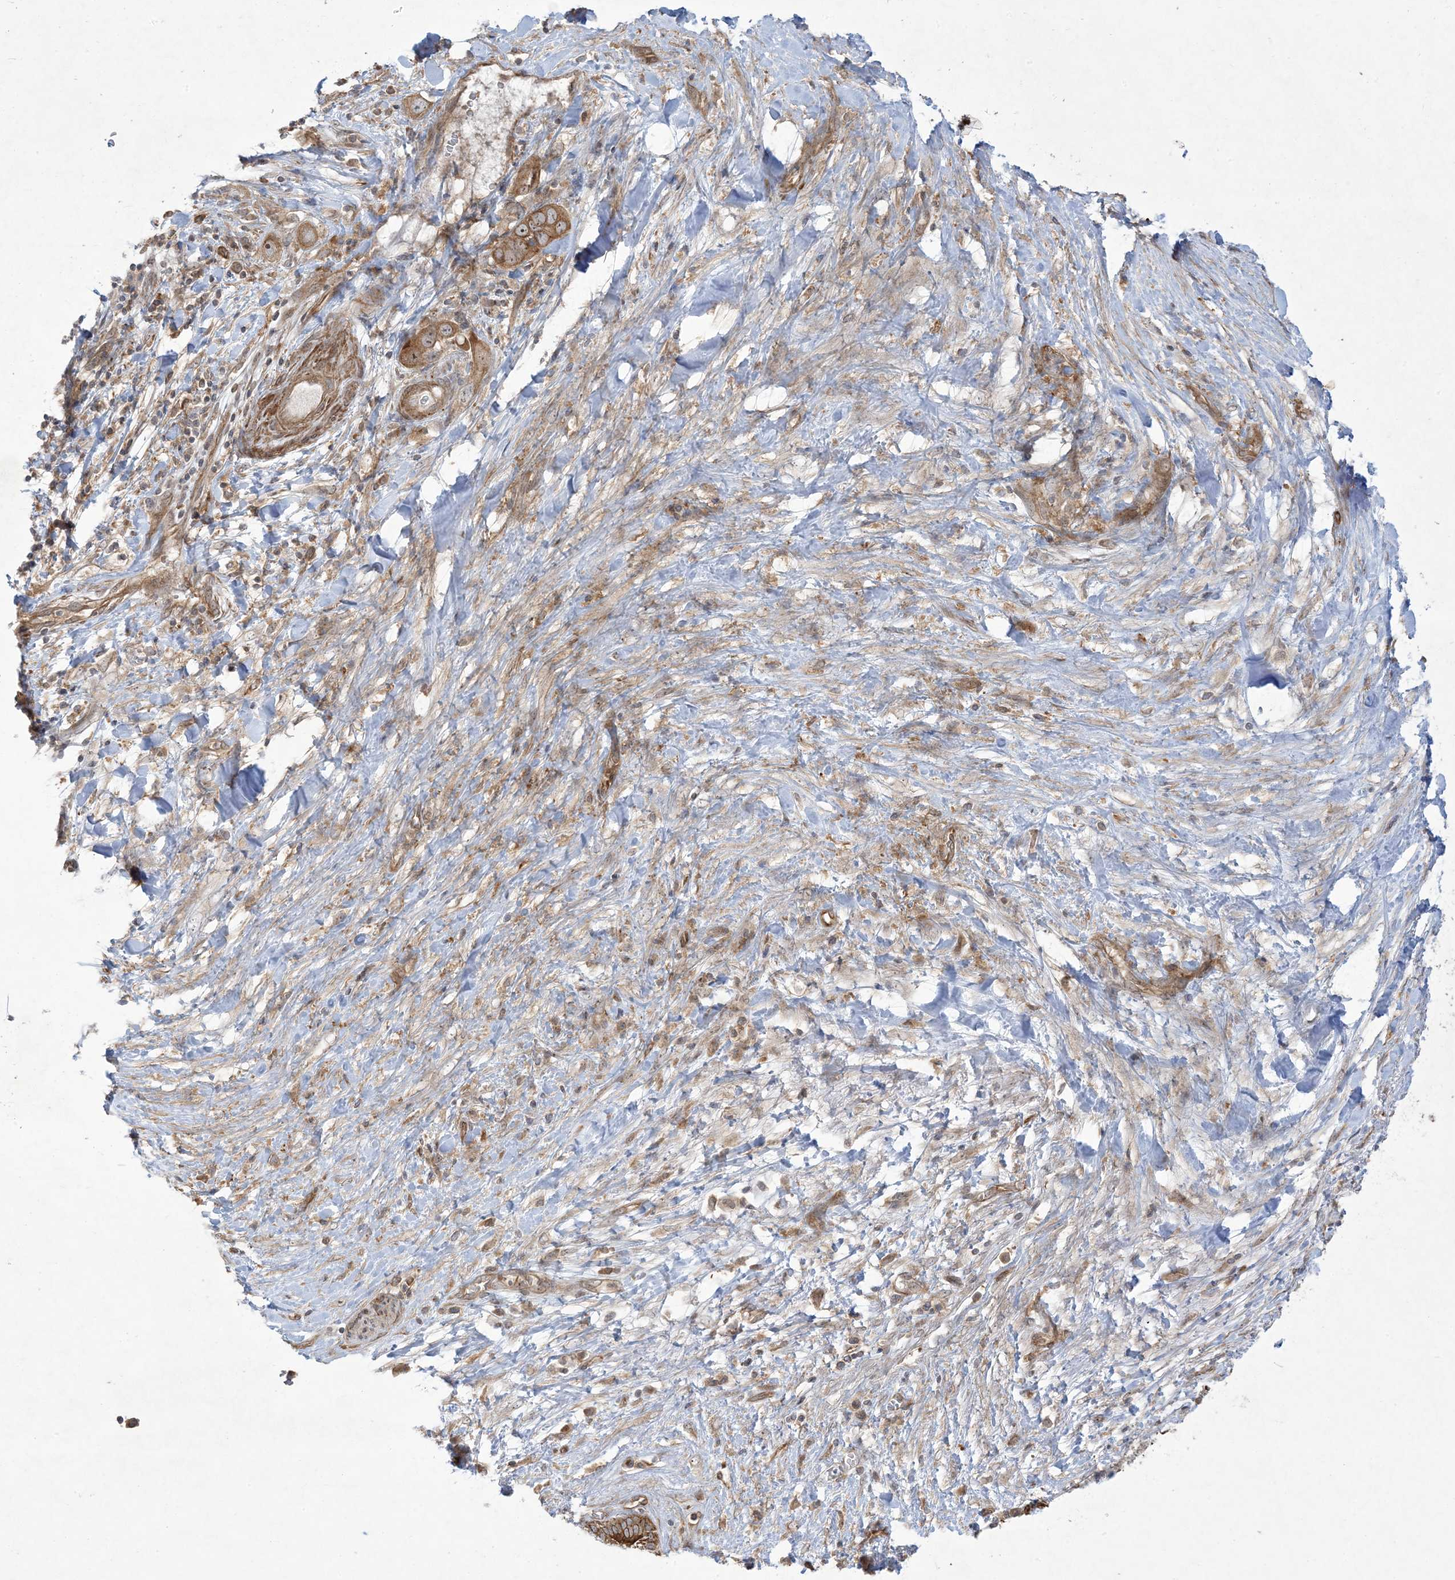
{"staining": {"intensity": "moderate", "quantity": ">75%", "location": "cytoplasmic/membranous,nuclear"}, "tissue": "liver cancer", "cell_type": "Tumor cells", "image_type": "cancer", "snomed": [{"axis": "morphology", "description": "Cholangiocarcinoma"}, {"axis": "topography", "description": "Liver"}], "caption": "Immunohistochemistry (IHC) of human liver cholangiocarcinoma demonstrates medium levels of moderate cytoplasmic/membranous and nuclear positivity in approximately >75% of tumor cells.", "gene": "SOGA3", "patient": {"sex": "female", "age": 52}}